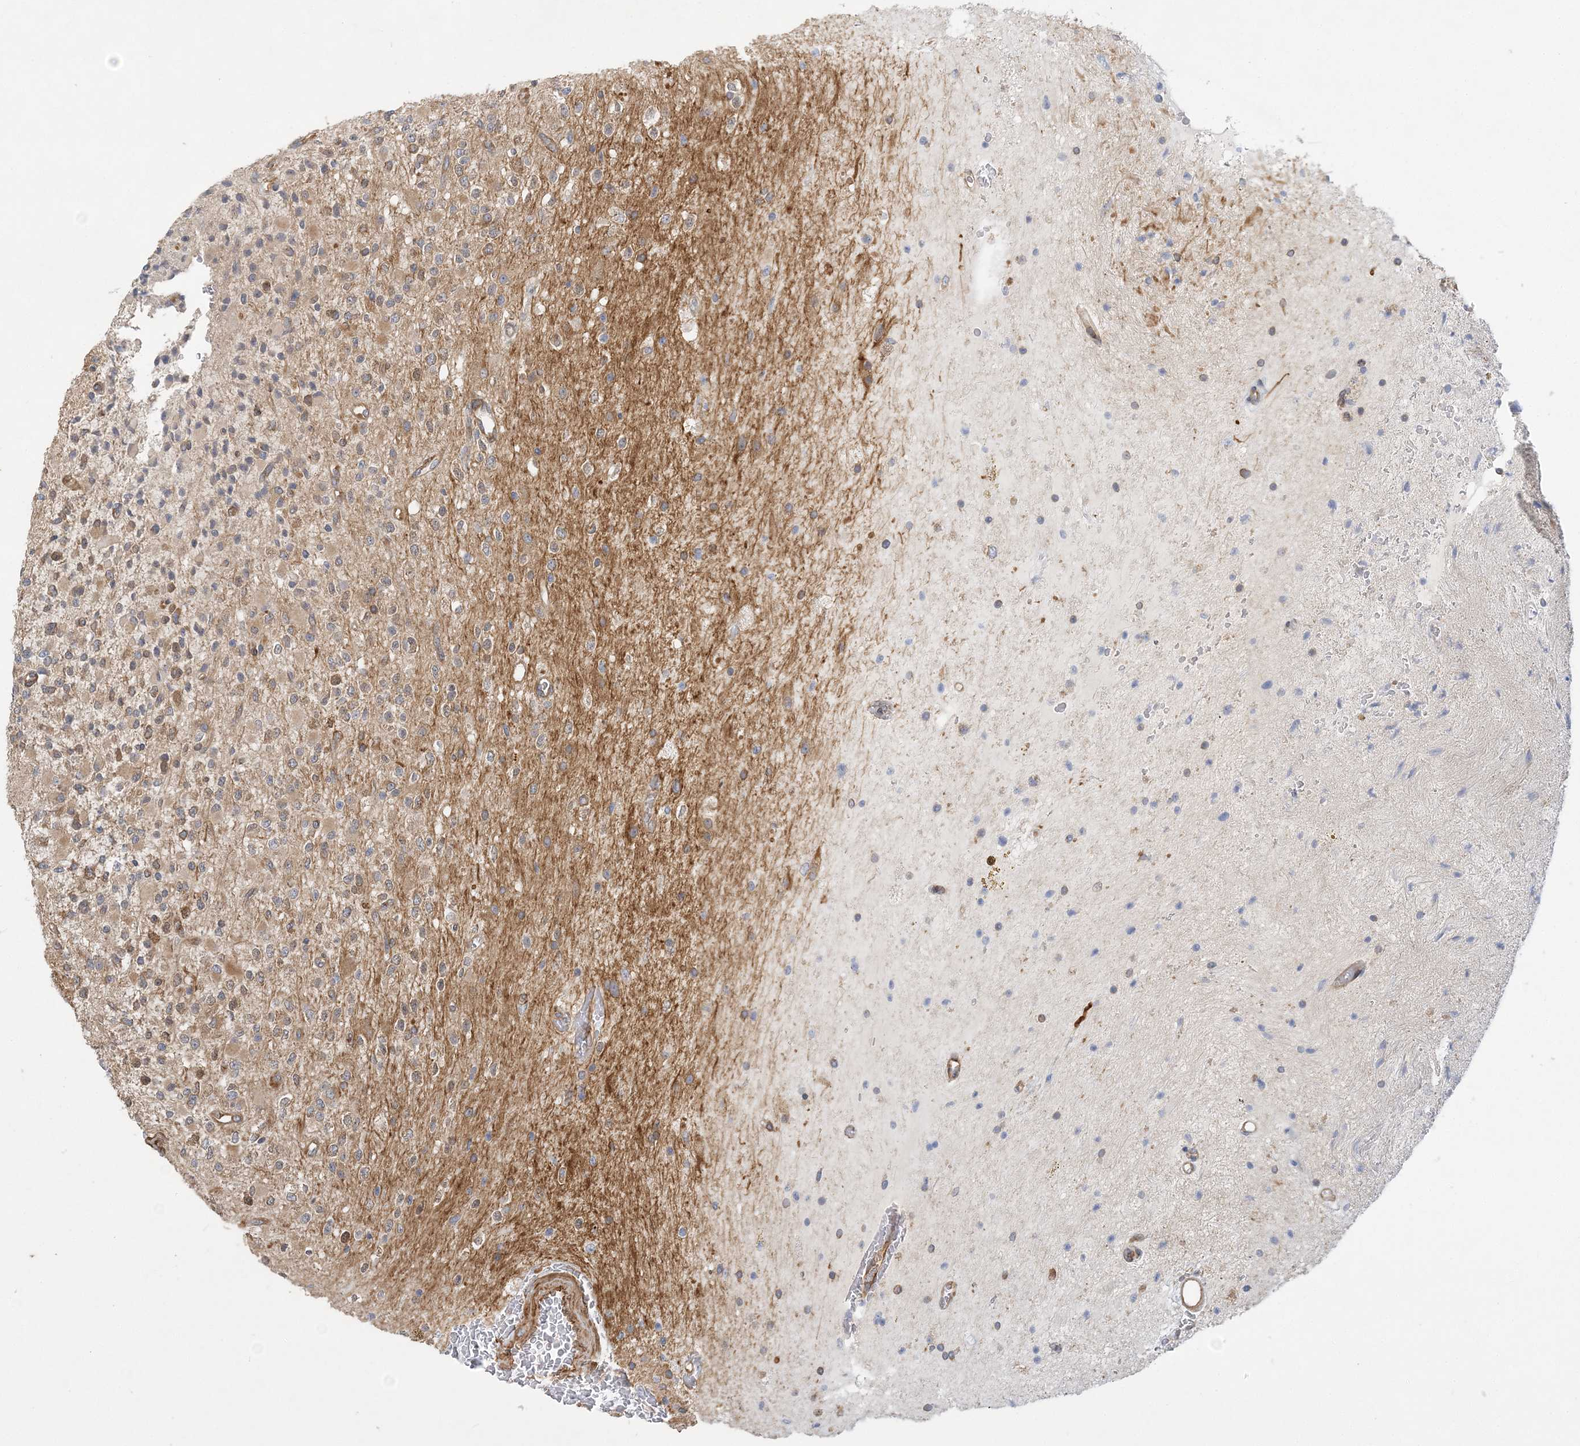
{"staining": {"intensity": "moderate", "quantity": "25%-75%", "location": "cytoplasmic/membranous"}, "tissue": "glioma", "cell_type": "Tumor cells", "image_type": "cancer", "snomed": [{"axis": "morphology", "description": "Glioma, malignant, High grade"}, {"axis": "topography", "description": "Brain"}], "caption": "Protein expression analysis of human glioma reveals moderate cytoplasmic/membranous positivity in about 25%-75% of tumor cells. (IHC, brightfield microscopy, high magnification).", "gene": "MAP4K5", "patient": {"sex": "male", "age": 34}}